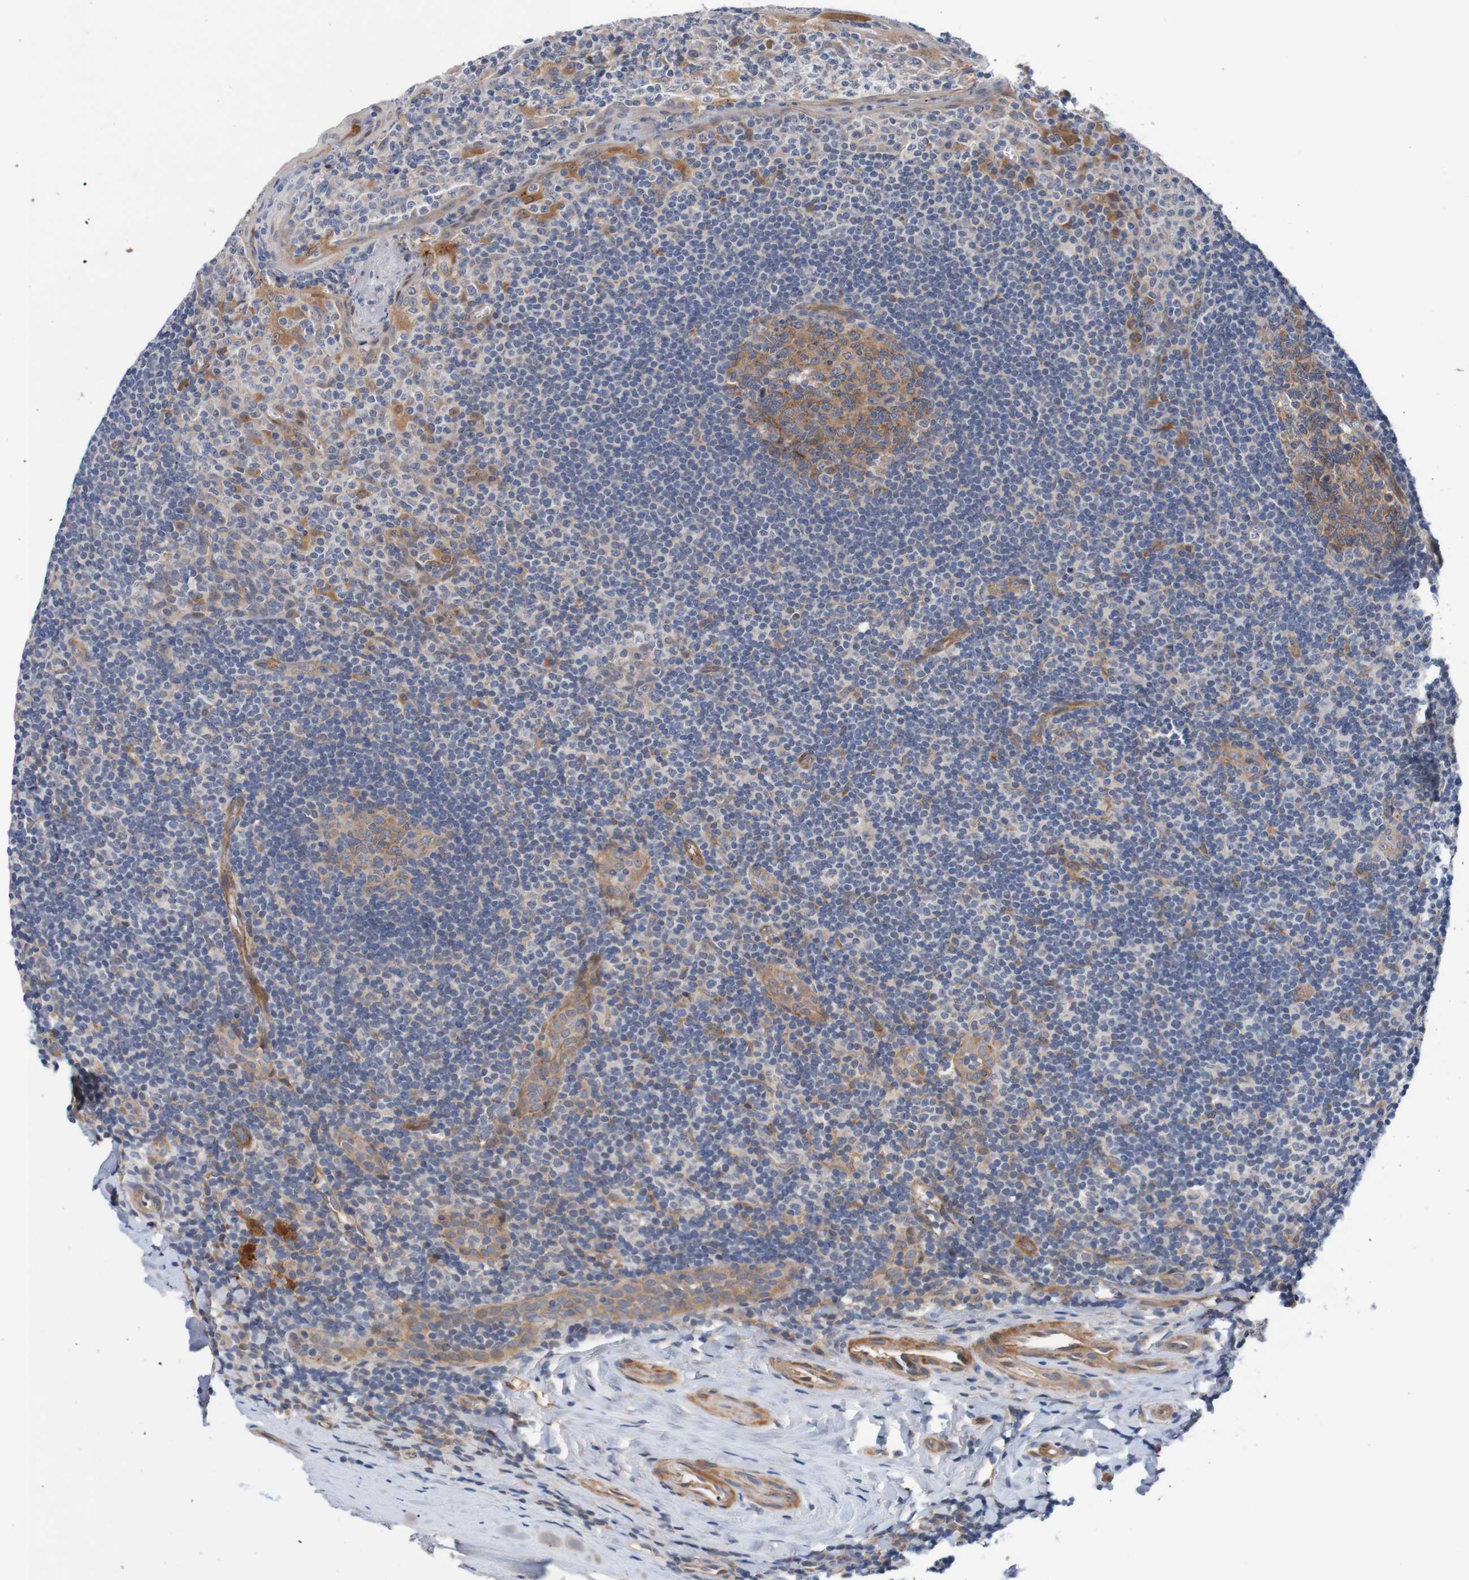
{"staining": {"intensity": "moderate", "quantity": ">75%", "location": "cytoplasmic/membranous"}, "tissue": "tonsil", "cell_type": "Germinal center cells", "image_type": "normal", "snomed": [{"axis": "morphology", "description": "Normal tissue, NOS"}, {"axis": "topography", "description": "Tonsil"}], "caption": "Immunohistochemical staining of unremarkable tonsil reveals moderate cytoplasmic/membranous protein staining in about >75% of germinal center cells.", "gene": "CPED1", "patient": {"sex": "male", "age": 37}}